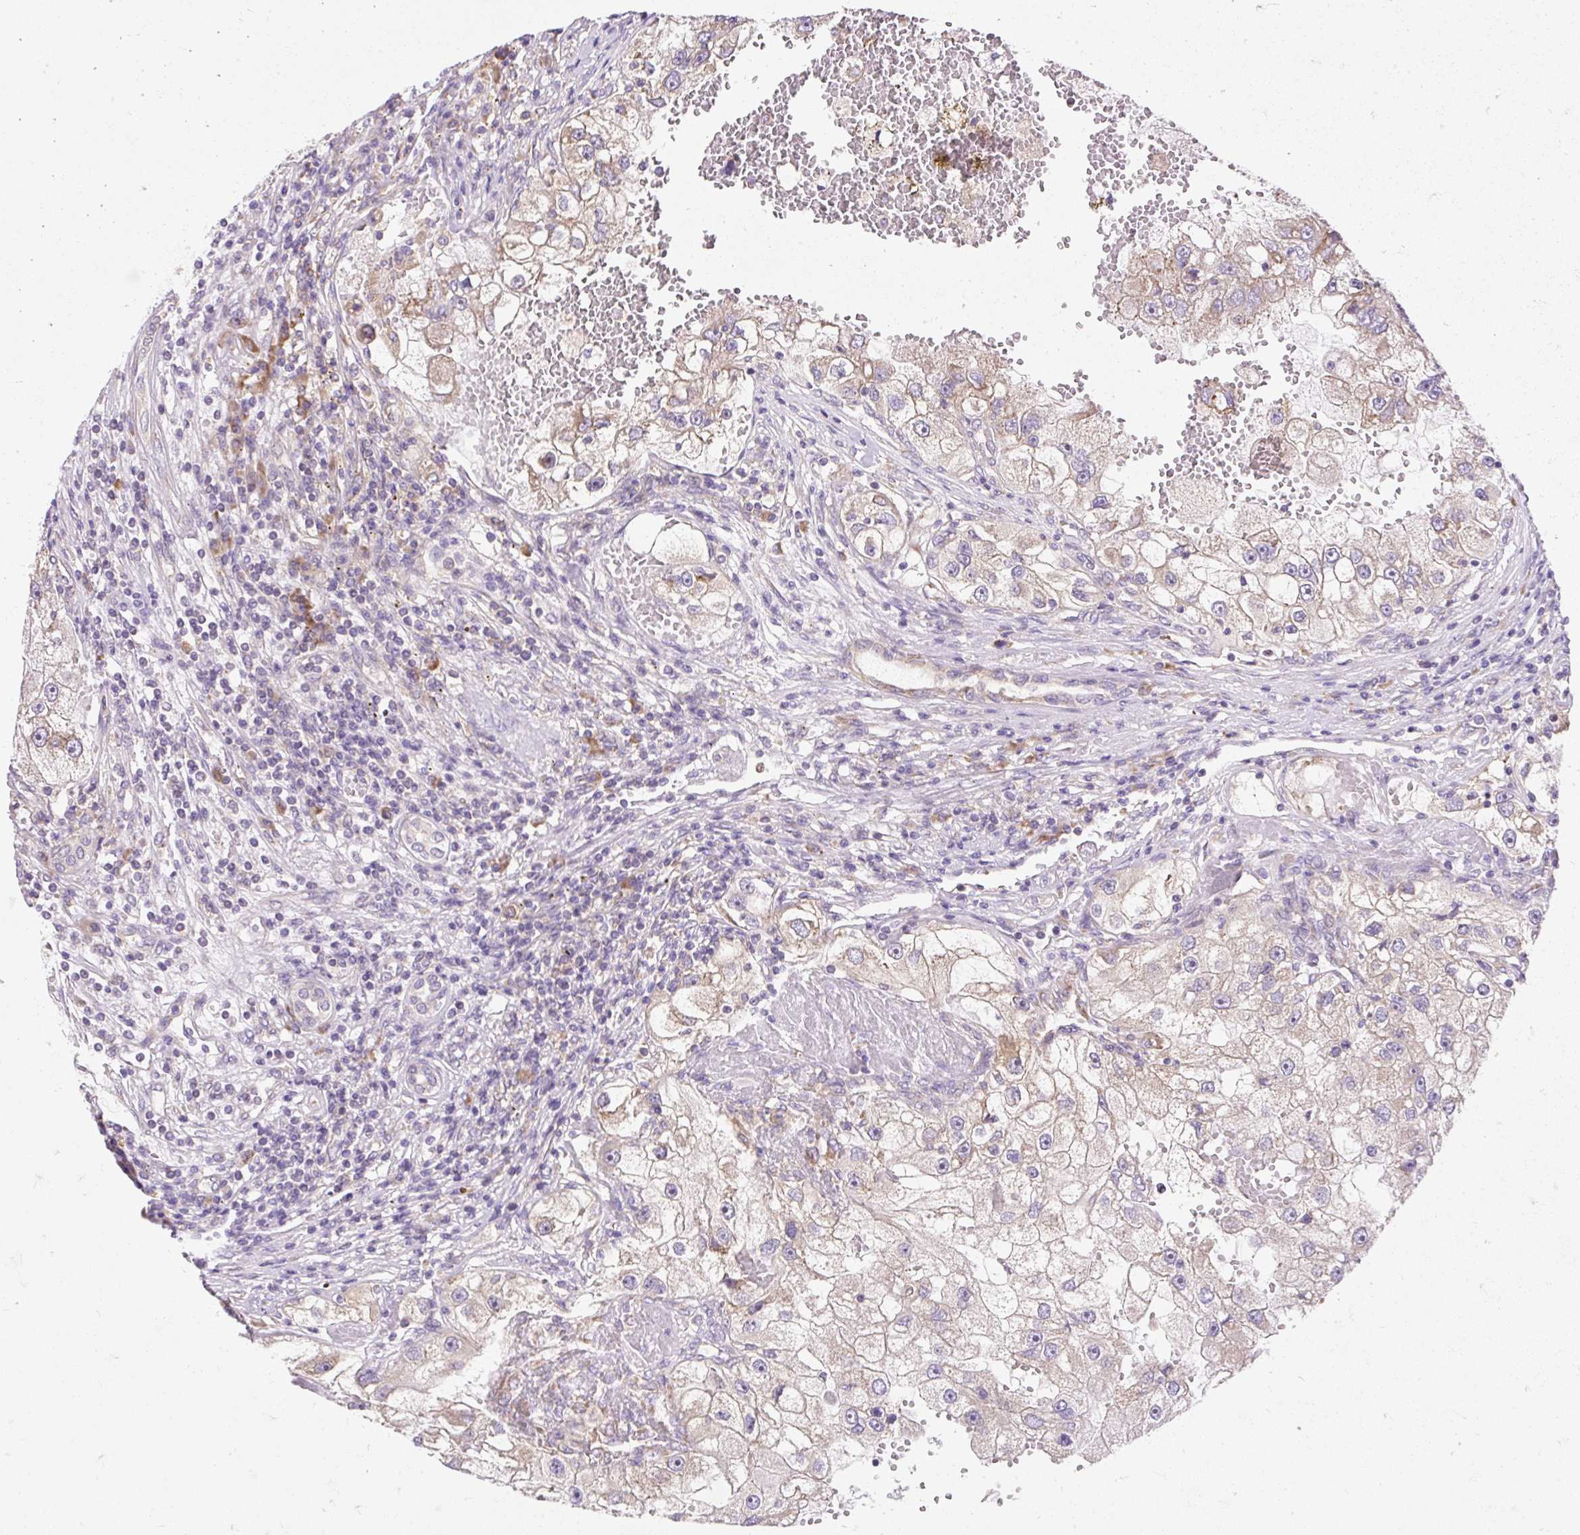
{"staining": {"intensity": "weak", "quantity": "<25%", "location": "cytoplasmic/membranous"}, "tissue": "renal cancer", "cell_type": "Tumor cells", "image_type": "cancer", "snomed": [{"axis": "morphology", "description": "Adenocarcinoma, NOS"}, {"axis": "topography", "description": "Kidney"}], "caption": "Tumor cells are negative for protein expression in human renal adenocarcinoma.", "gene": "GPR45", "patient": {"sex": "male", "age": 63}}